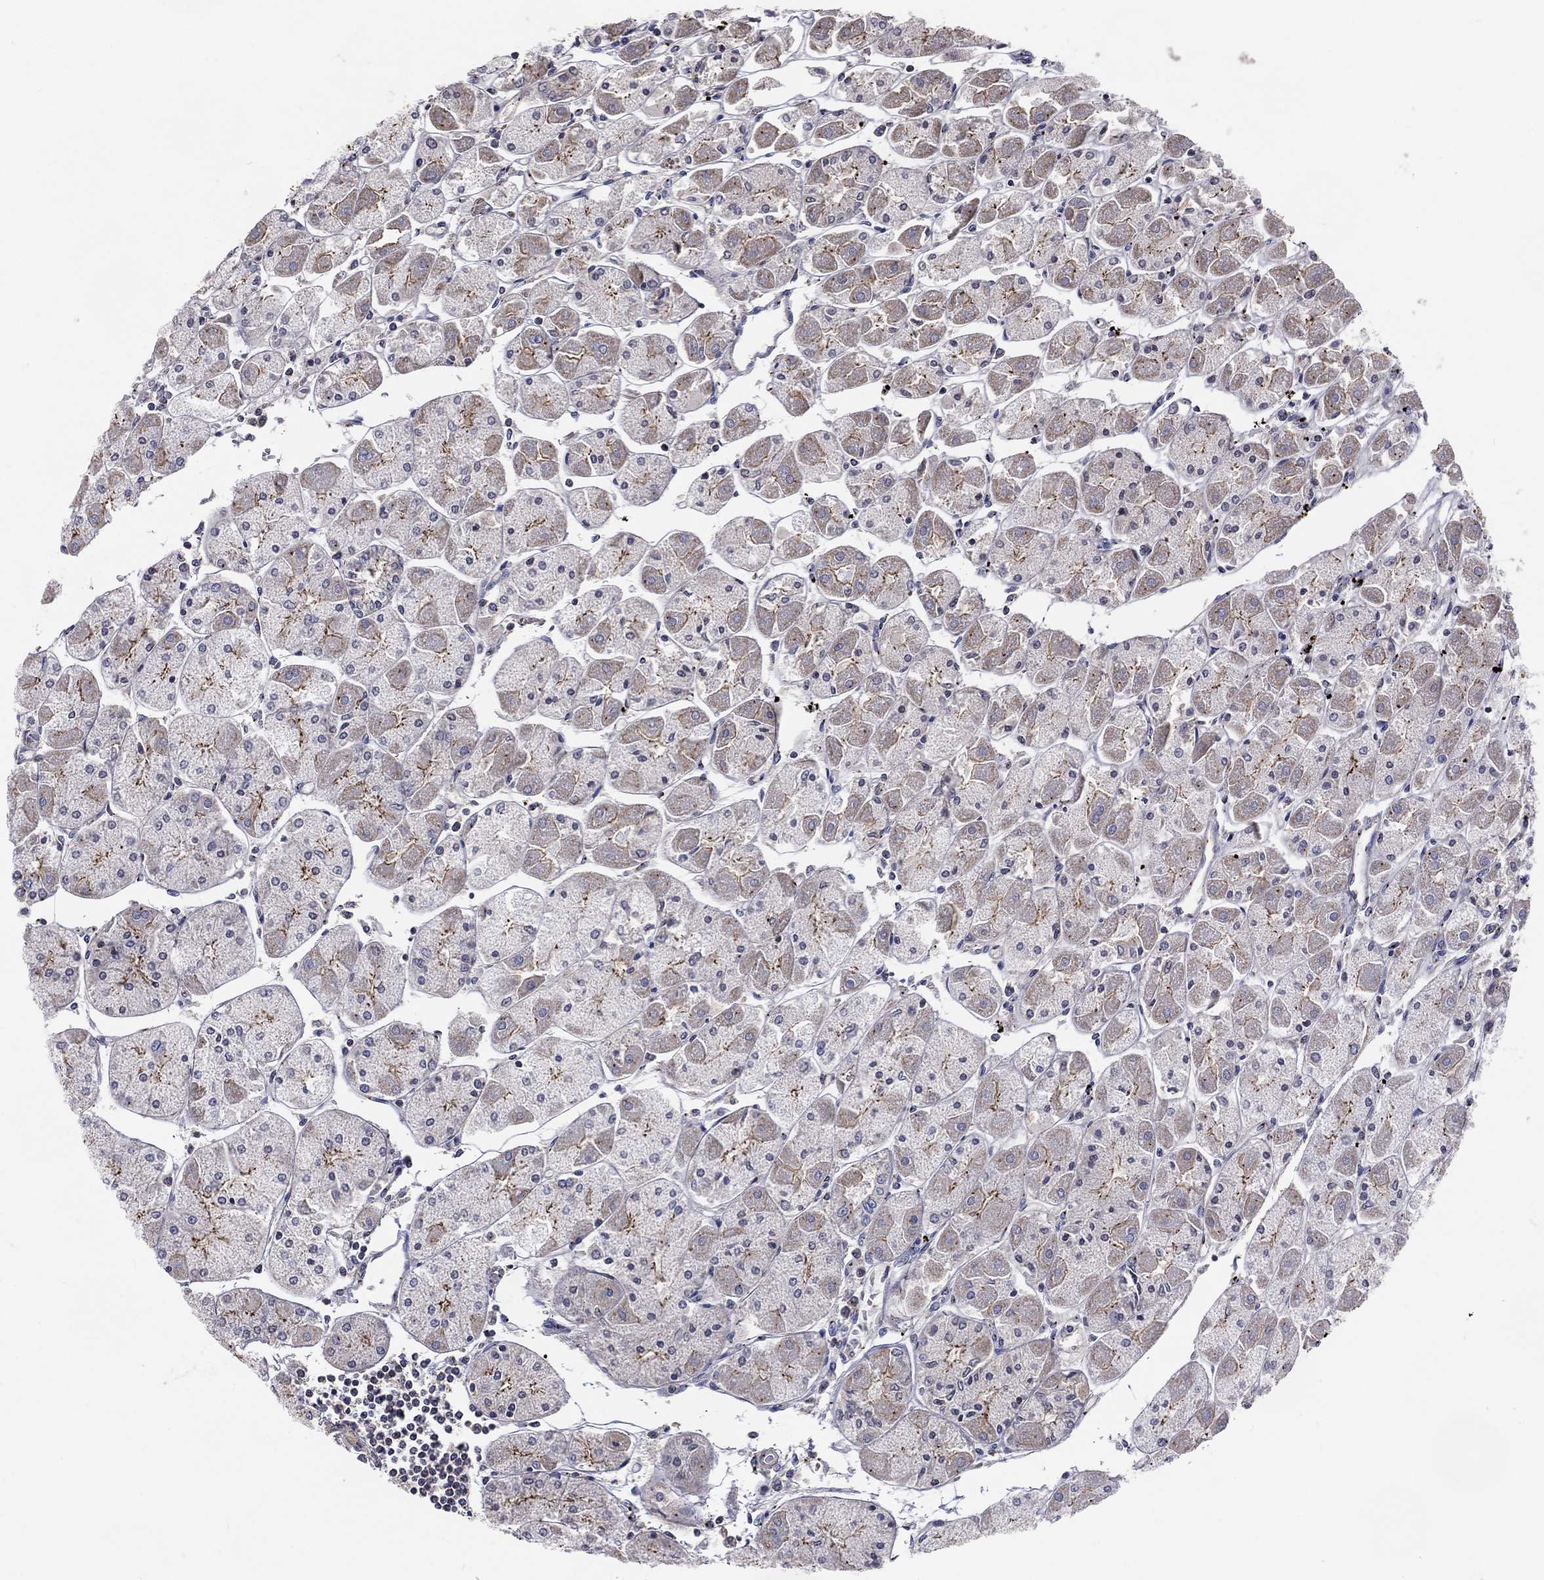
{"staining": {"intensity": "moderate", "quantity": "<25%", "location": "cytoplasmic/membranous"}, "tissue": "stomach", "cell_type": "Glandular cells", "image_type": "normal", "snomed": [{"axis": "morphology", "description": "Normal tissue, NOS"}, {"axis": "topography", "description": "Stomach"}], "caption": "An immunohistochemistry (IHC) image of normal tissue is shown. Protein staining in brown labels moderate cytoplasmic/membranous positivity in stomach within glandular cells. (Brightfield microscopy of DAB IHC at high magnification).", "gene": "CROCC", "patient": {"sex": "male", "age": 70}}